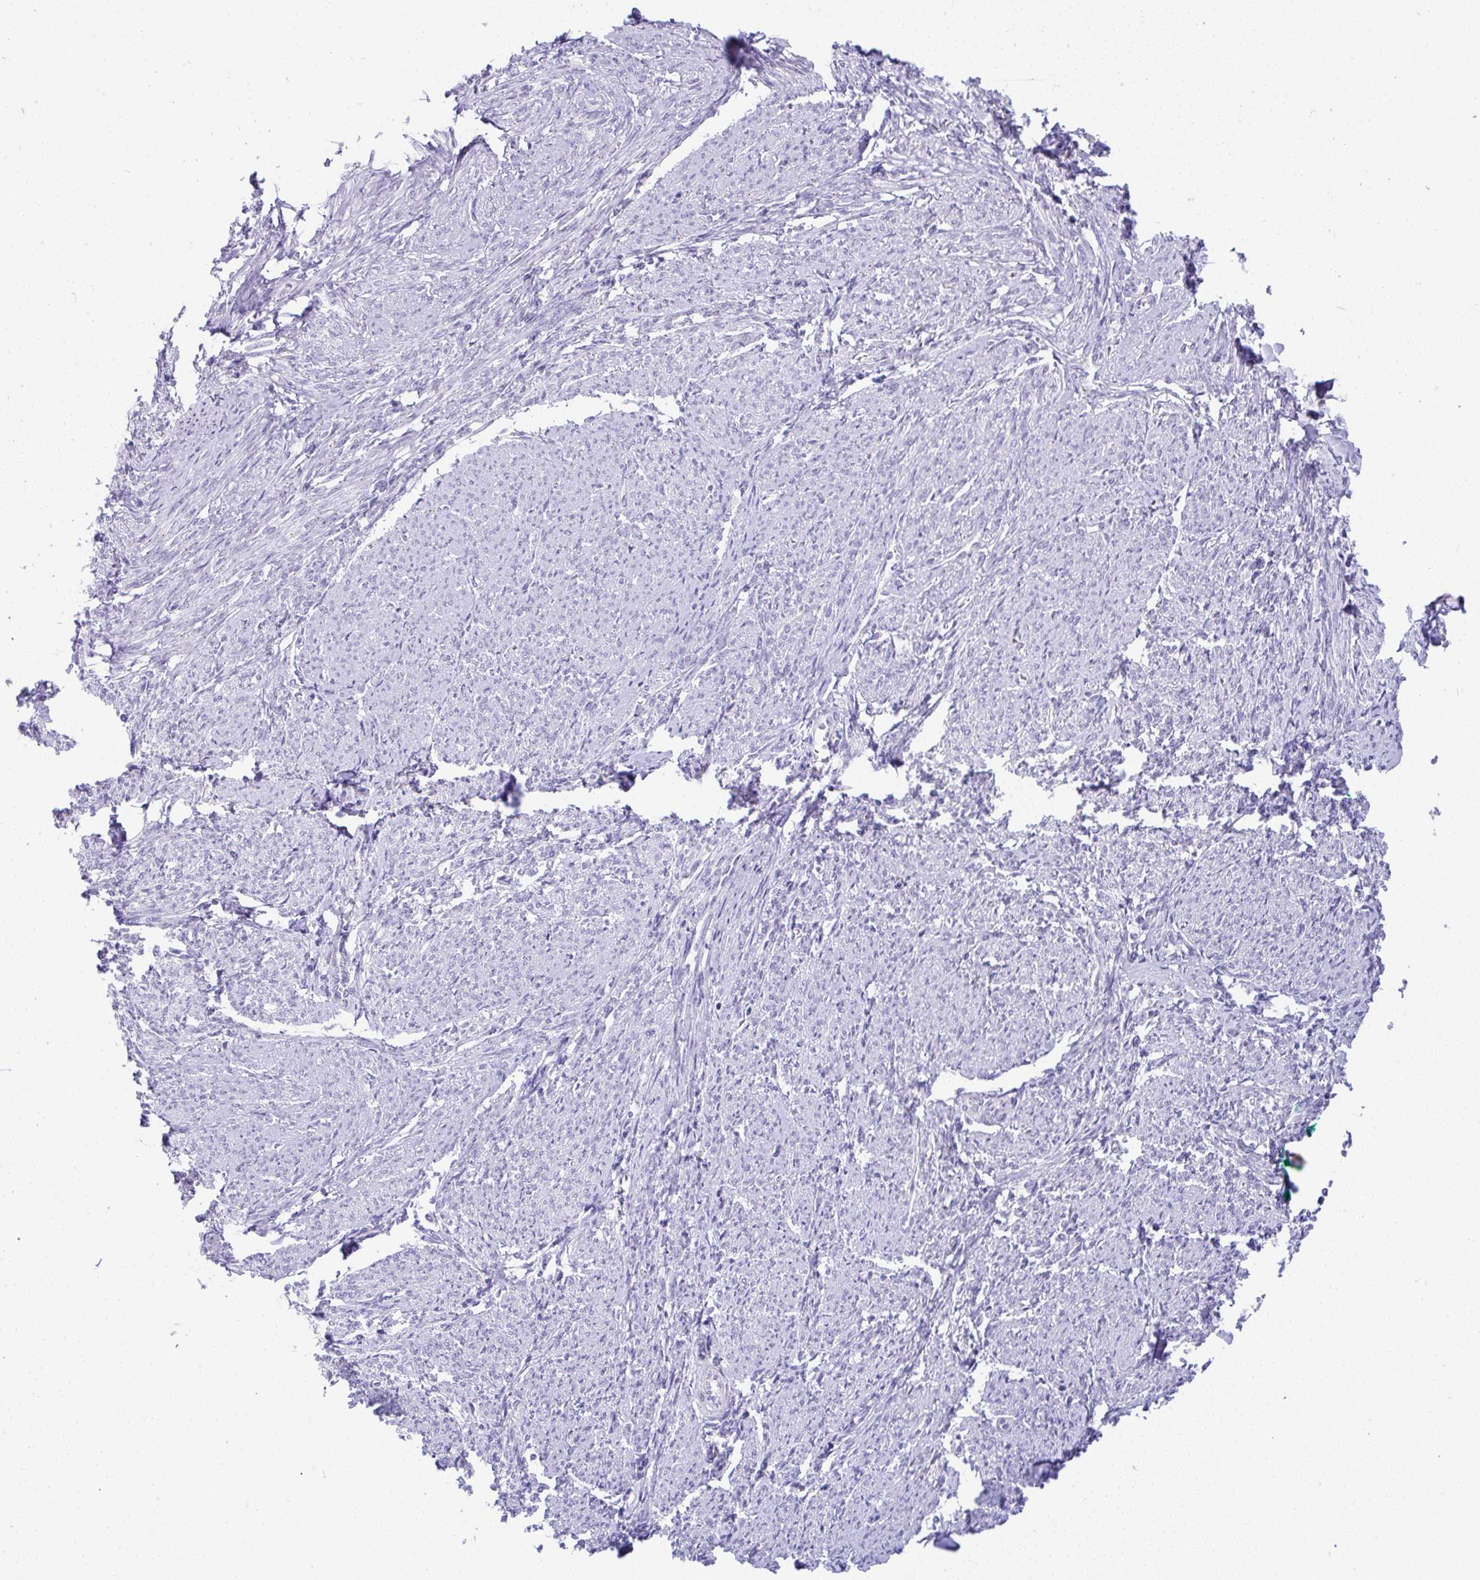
{"staining": {"intensity": "negative", "quantity": "none", "location": "none"}, "tissue": "smooth muscle", "cell_type": "Smooth muscle cells", "image_type": "normal", "snomed": [{"axis": "morphology", "description": "Normal tissue, NOS"}, {"axis": "topography", "description": "Smooth muscle"}], "caption": "Immunohistochemistry (IHC) of unremarkable smooth muscle demonstrates no staining in smooth muscle cells. (DAB immunohistochemistry with hematoxylin counter stain).", "gene": "FAM177A1", "patient": {"sex": "female", "age": 65}}